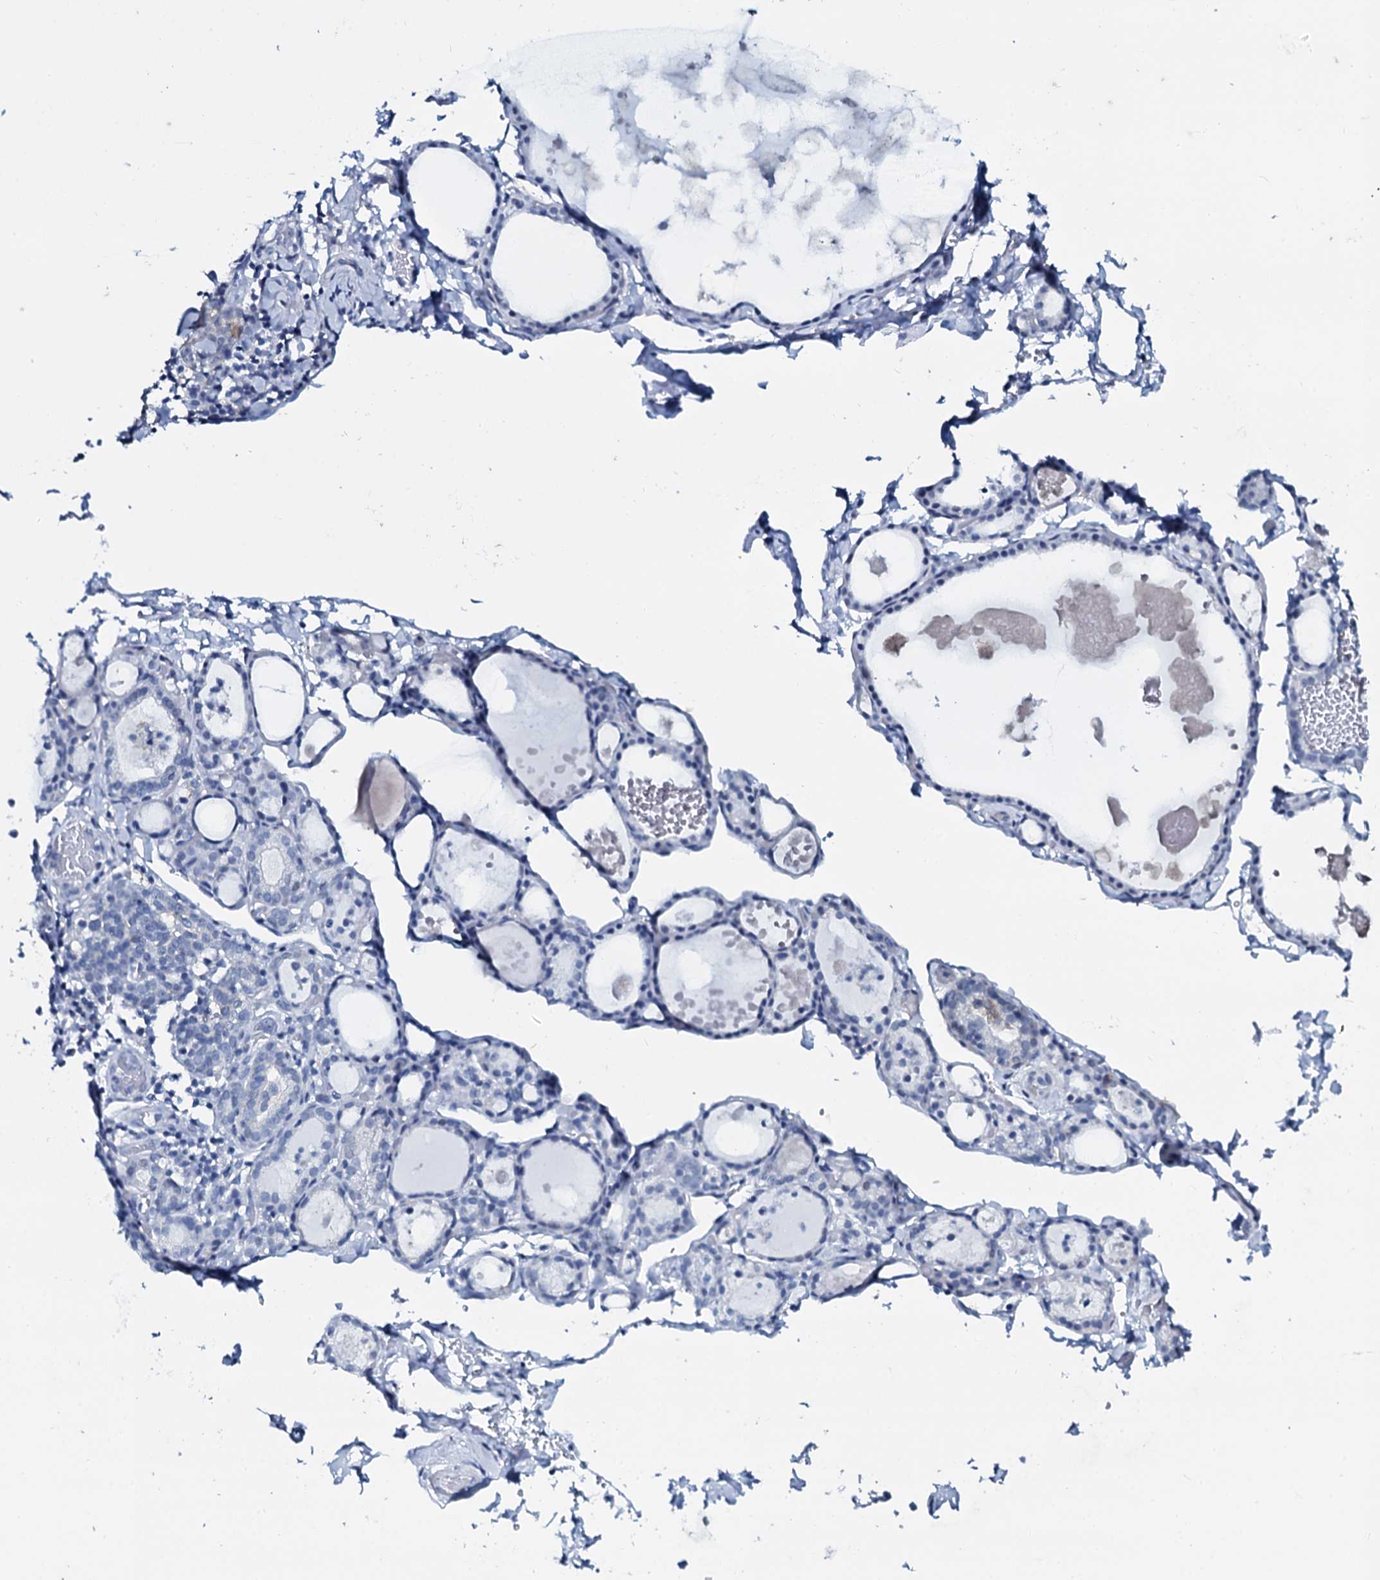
{"staining": {"intensity": "negative", "quantity": "none", "location": "none"}, "tissue": "thyroid gland", "cell_type": "Glandular cells", "image_type": "normal", "snomed": [{"axis": "morphology", "description": "Normal tissue, NOS"}, {"axis": "topography", "description": "Thyroid gland"}], "caption": "Immunohistochemistry photomicrograph of unremarkable thyroid gland stained for a protein (brown), which exhibits no expression in glandular cells.", "gene": "SLC4A7", "patient": {"sex": "male", "age": 56}}